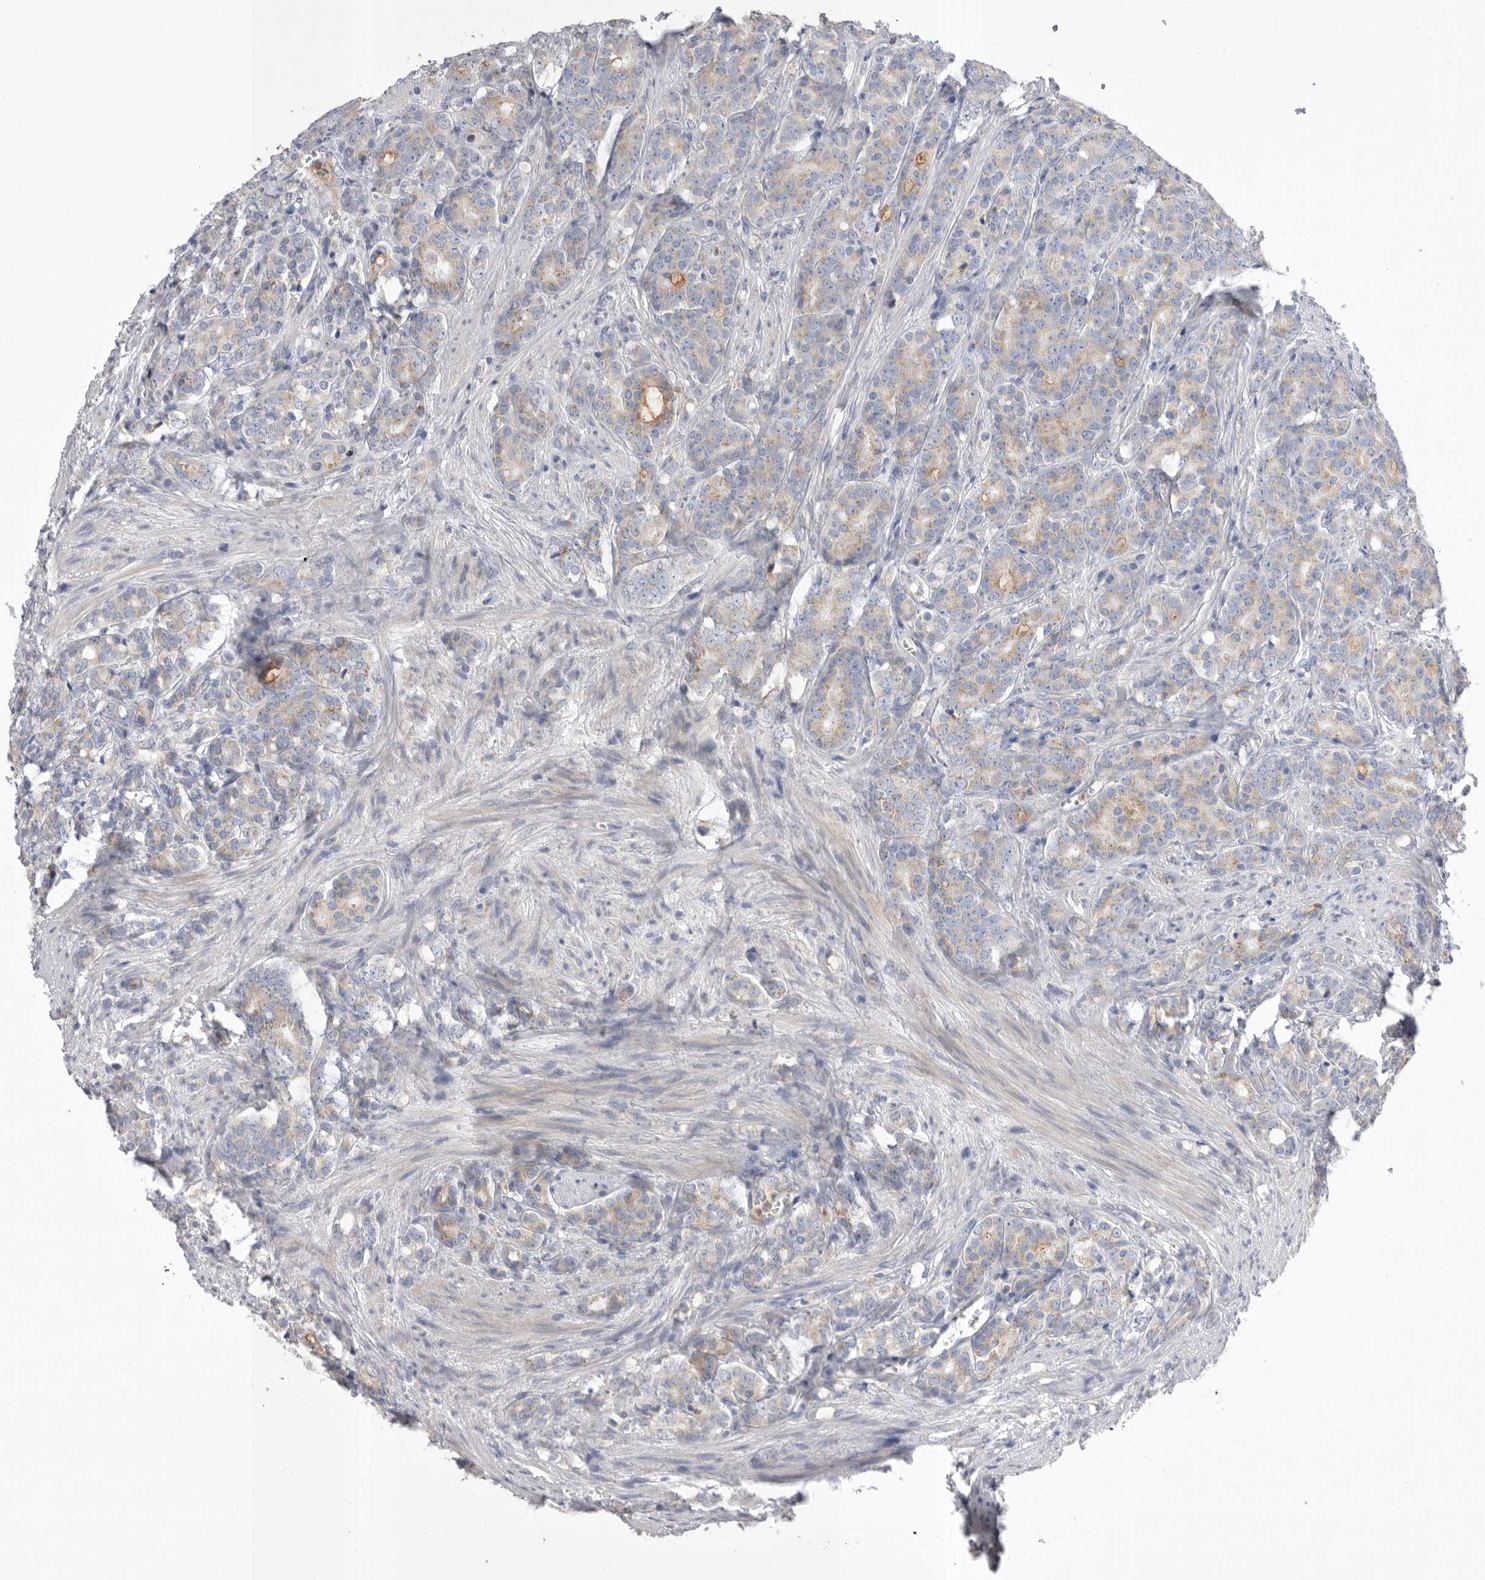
{"staining": {"intensity": "weak", "quantity": "<25%", "location": "cytoplasmic/membranous"}, "tissue": "prostate cancer", "cell_type": "Tumor cells", "image_type": "cancer", "snomed": [{"axis": "morphology", "description": "Adenocarcinoma, High grade"}, {"axis": "topography", "description": "Prostate"}], "caption": "This photomicrograph is of prostate high-grade adenocarcinoma stained with immunohistochemistry (IHC) to label a protein in brown with the nuclei are counter-stained blue. There is no expression in tumor cells. (DAB (3,3'-diaminobenzidine) immunohistochemistry, high magnification).", "gene": "CCDC126", "patient": {"sex": "male", "age": 62}}